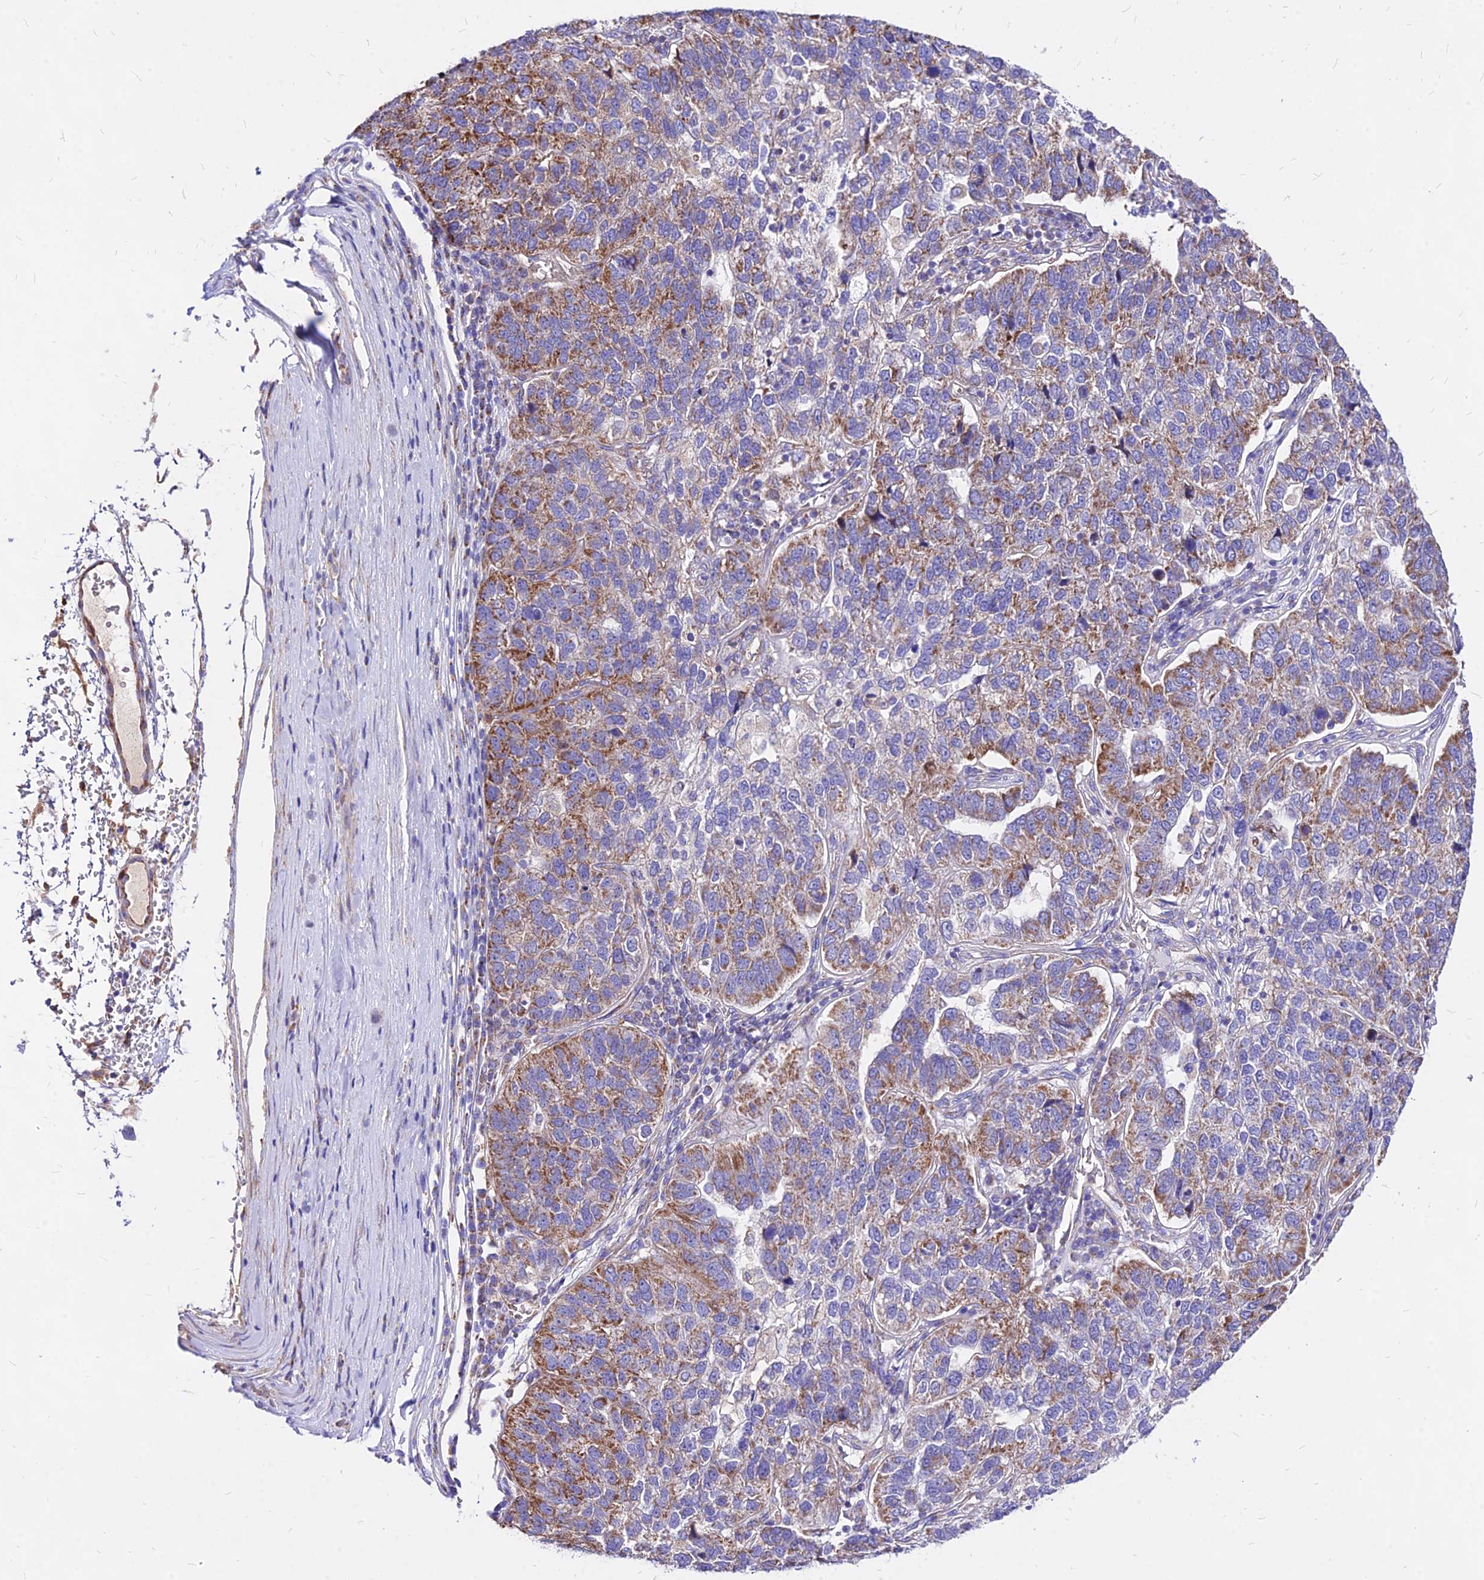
{"staining": {"intensity": "moderate", "quantity": "25%-75%", "location": "cytoplasmic/membranous"}, "tissue": "pancreatic cancer", "cell_type": "Tumor cells", "image_type": "cancer", "snomed": [{"axis": "morphology", "description": "Adenocarcinoma, NOS"}, {"axis": "topography", "description": "Pancreas"}], "caption": "An immunohistochemistry image of neoplastic tissue is shown. Protein staining in brown highlights moderate cytoplasmic/membranous positivity in adenocarcinoma (pancreatic) within tumor cells.", "gene": "MRPL3", "patient": {"sex": "female", "age": 61}}